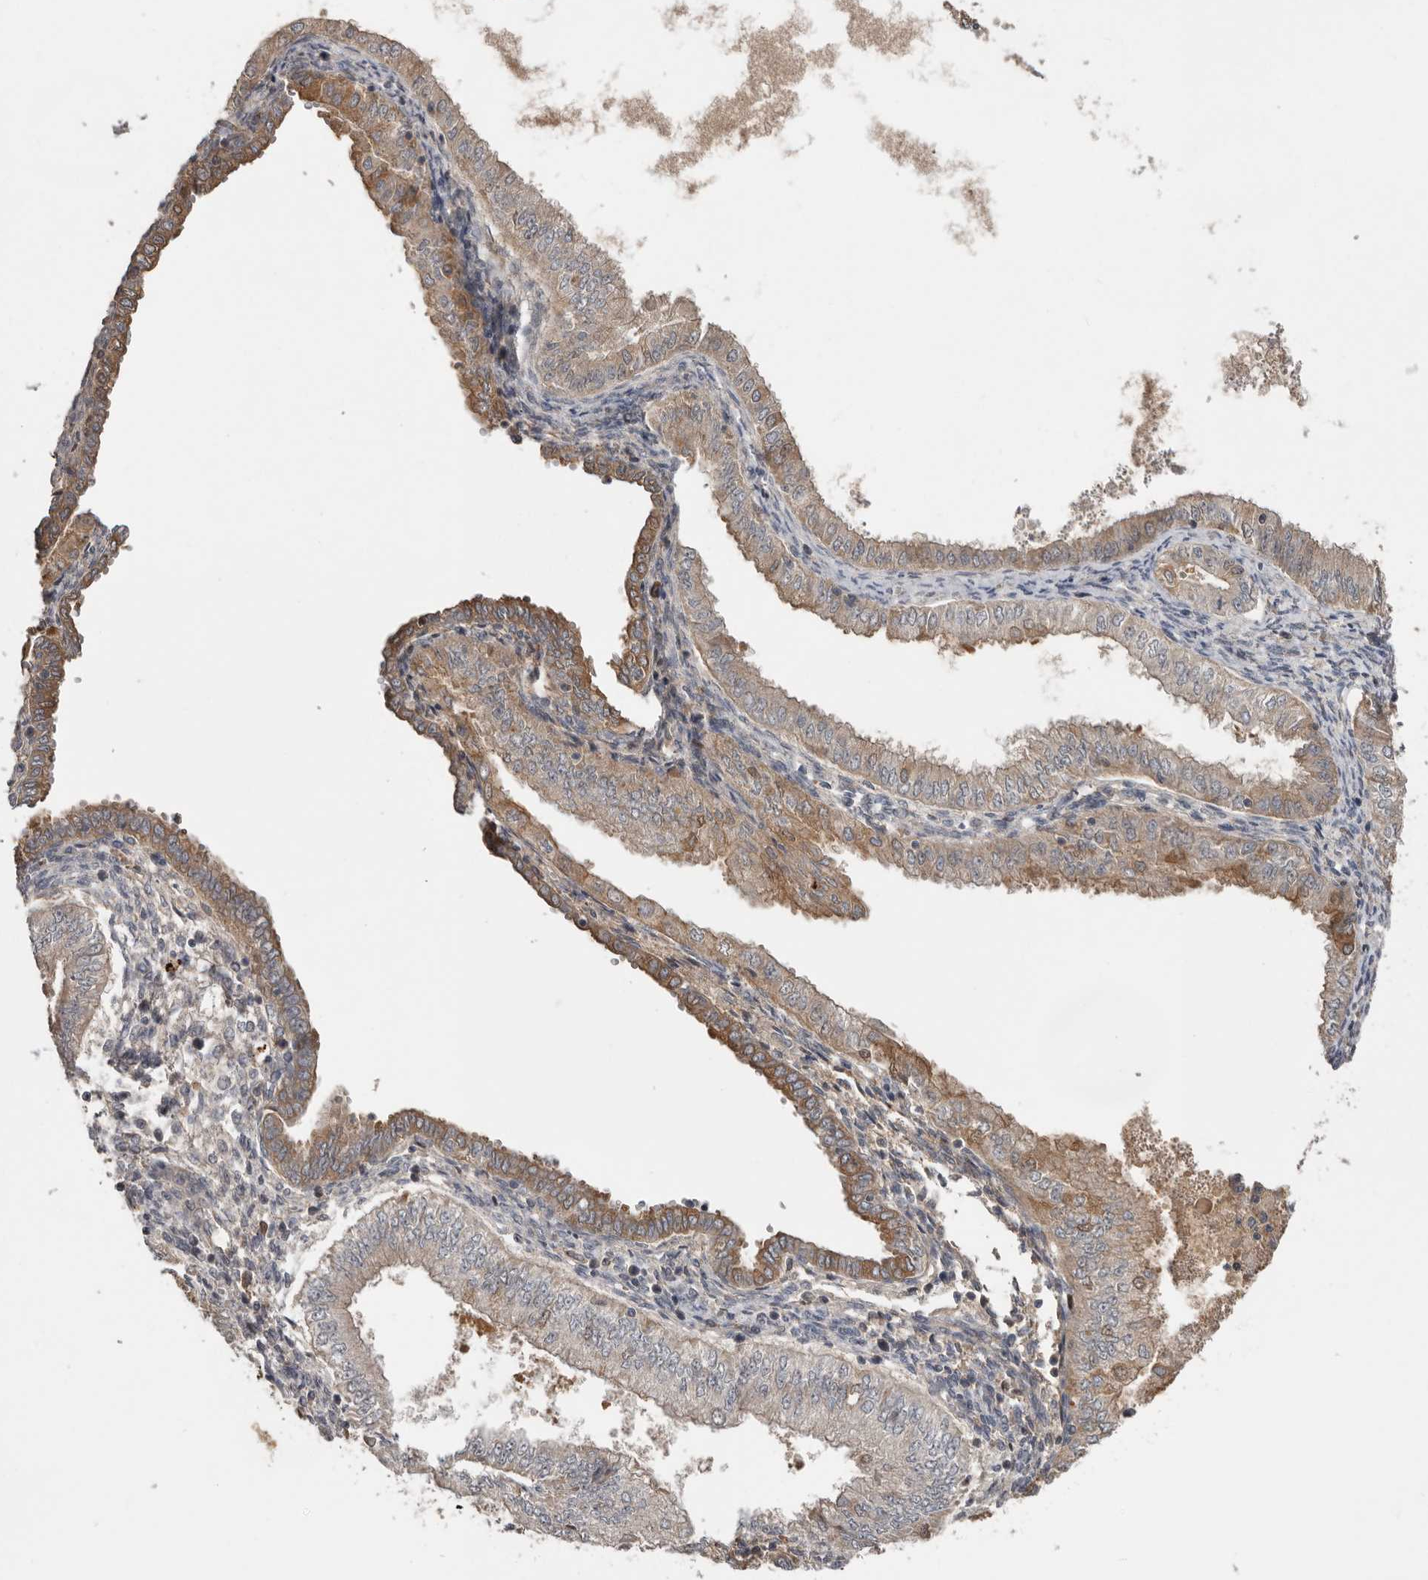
{"staining": {"intensity": "moderate", "quantity": "25%-75%", "location": "cytoplasmic/membranous"}, "tissue": "endometrial cancer", "cell_type": "Tumor cells", "image_type": "cancer", "snomed": [{"axis": "morphology", "description": "Normal tissue, NOS"}, {"axis": "morphology", "description": "Adenocarcinoma, NOS"}, {"axis": "topography", "description": "Endometrium"}], "caption": "The immunohistochemical stain shows moderate cytoplasmic/membranous expression in tumor cells of adenocarcinoma (endometrial) tissue.", "gene": "NMUR1", "patient": {"sex": "female", "age": 53}}